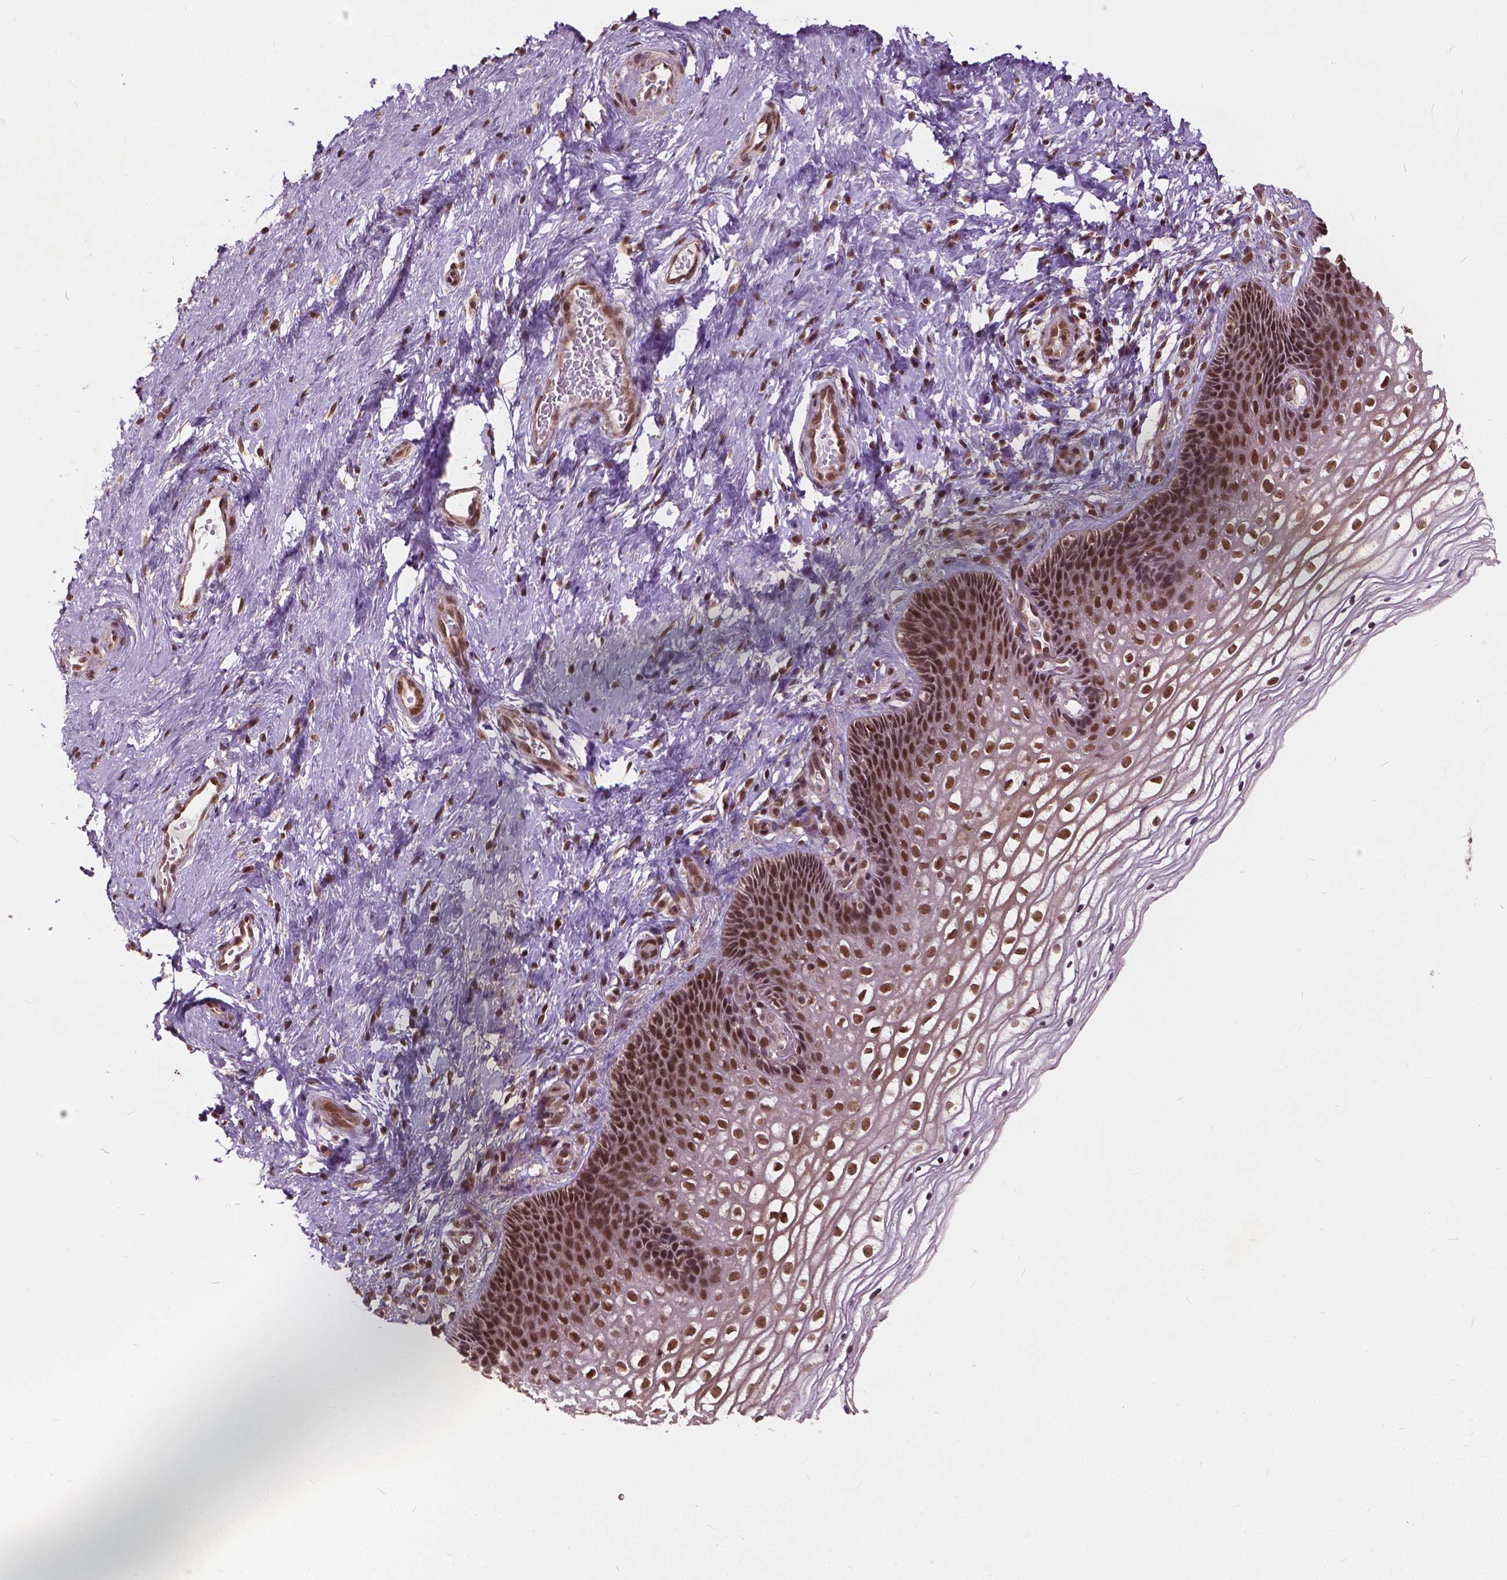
{"staining": {"intensity": "moderate", "quantity": ">75%", "location": "cytoplasmic/membranous,nuclear"}, "tissue": "cervix", "cell_type": "Glandular cells", "image_type": "normal", "snomed": [{"axis": "morphology", "description": "Normal tissue, NOS"}, {"axis": "topography", "description": "Cervix"}], "caption": "Protein positivity by immunohistochemistry (IHC) exhibits moderate cytoplasmic/membranous,nuclear staining in about >75% of glandular cells in normal cervix.", "gene": "GPS2", "patient": {"sex": "female", "age": 34}}